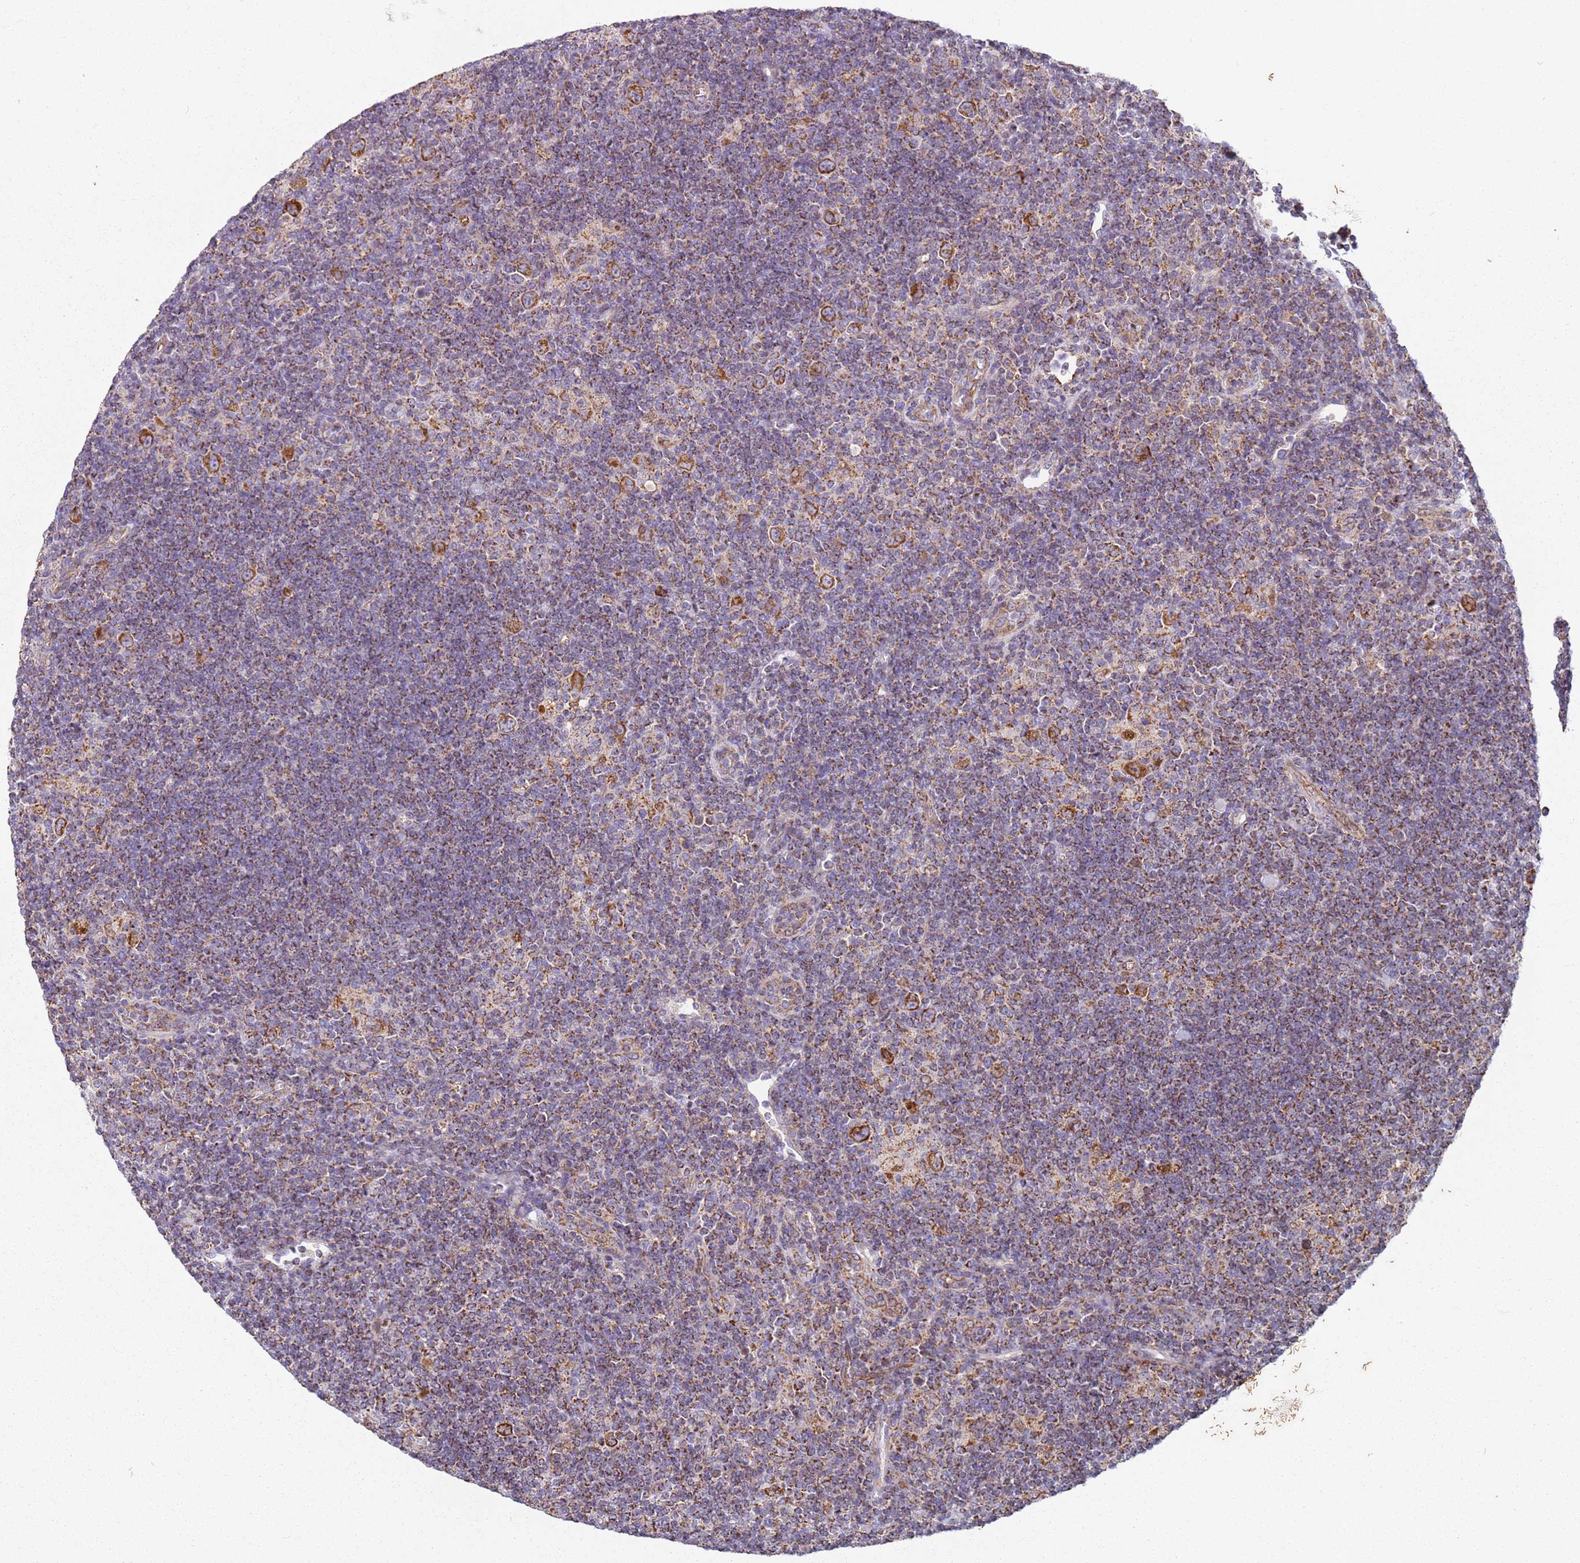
{"staining": {"intensity": "strong", "quantity": ">75%", "location": "cytoplasmic/membranous"}, "tissue": "lymphoma", "cell_type": "Tumor cells", "image_type": "cancer", "snomed": [{"axis": "morphology", "description": "Hodgkin's disease, NOS"}, {"axis": "topography", "description": "Lymph node"}], "caption": "About >75% of tumor cells in human Hodgkin's disease demonstrate strong cytoplasmic/membranous protein expression as visualized by brown immunohistochemical staining.", "gene": "ALS2", "patient": {"sex": "female", "age": 57}}